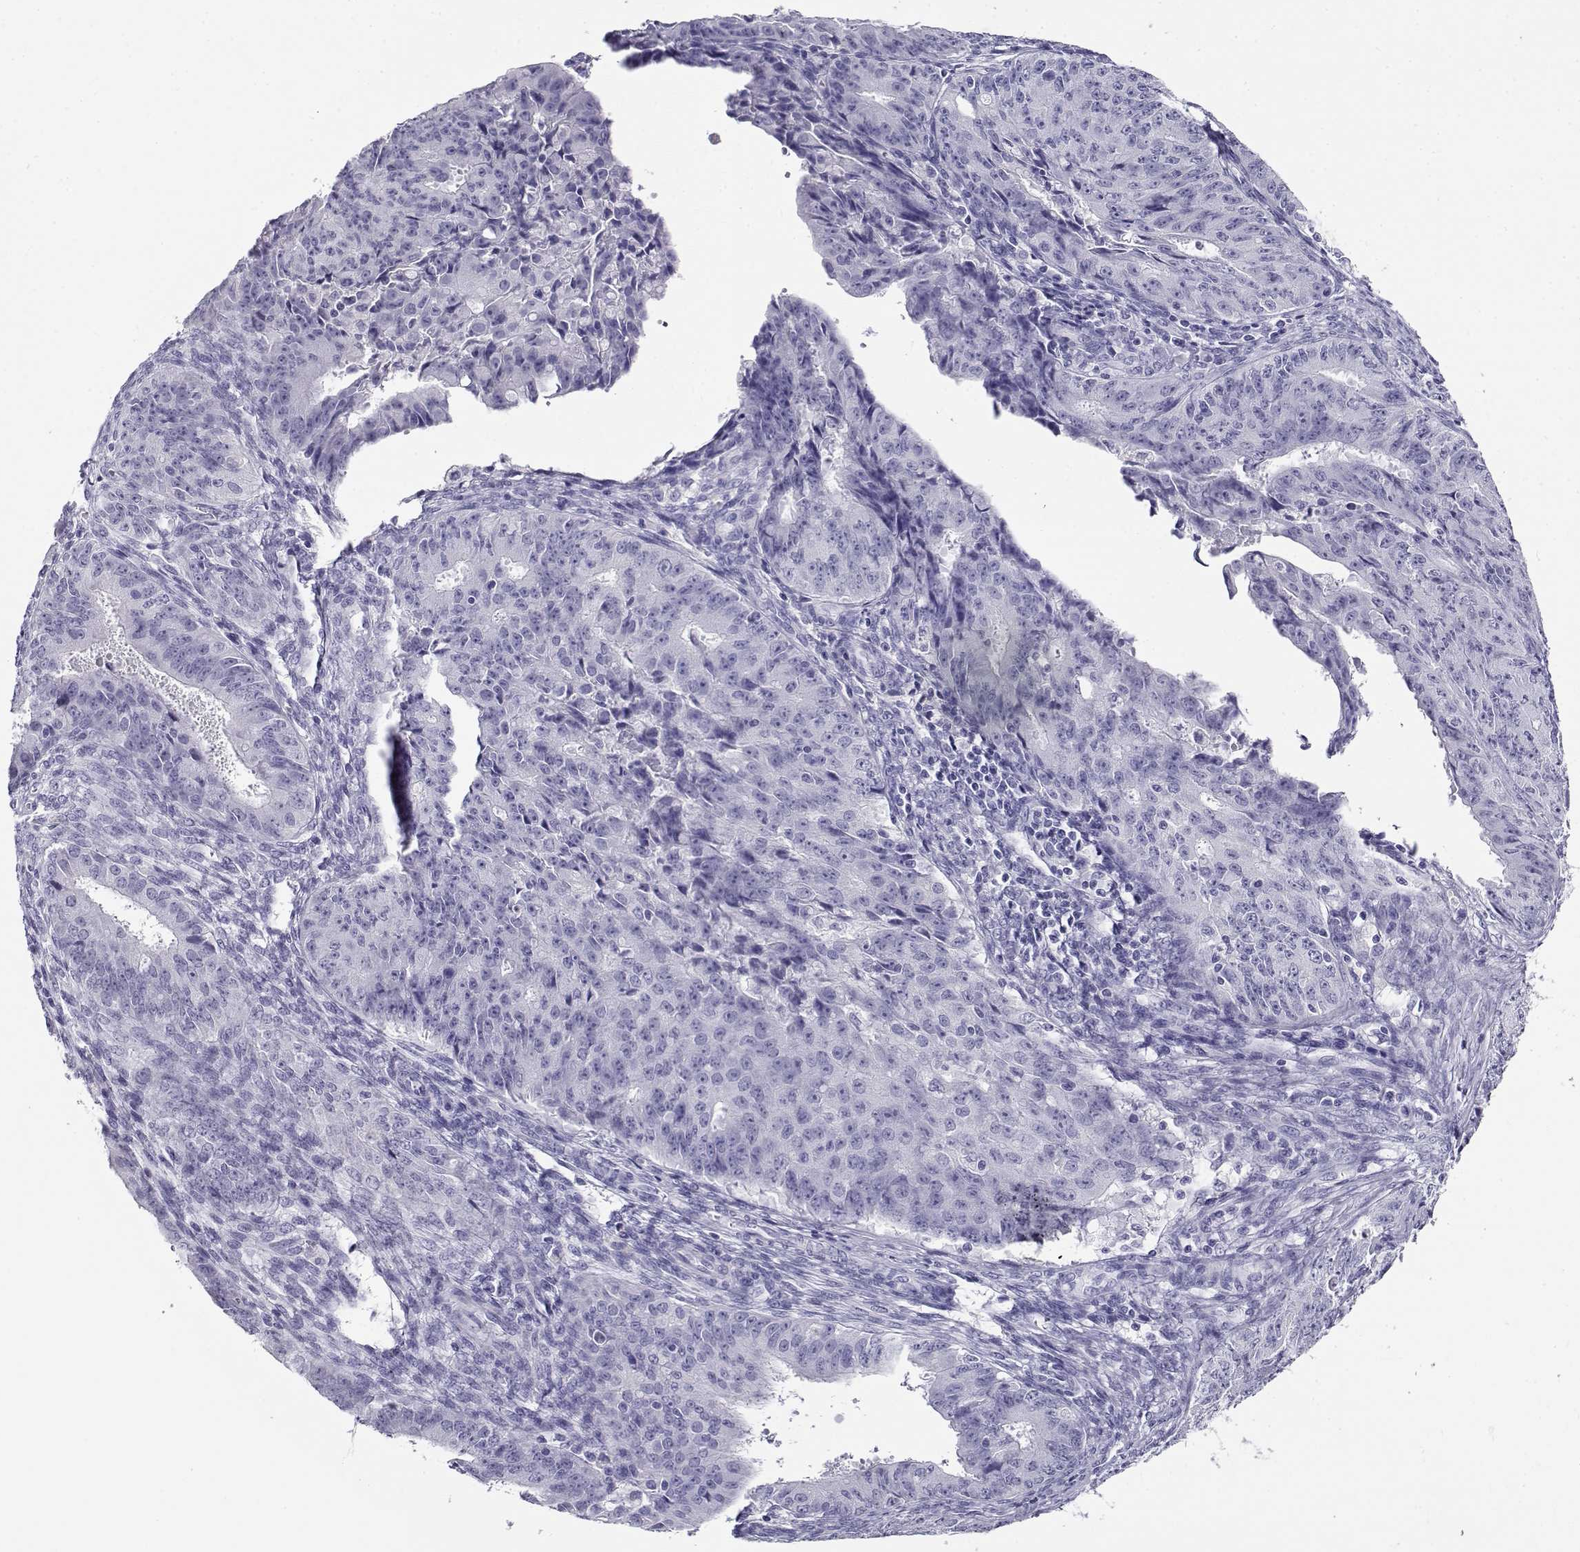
{"staining": {"intensity": "negative", "quantity": "none", "location": "none"}, "tissue": "ovarian cancer", "cell_type": "Tumor cells", "image_type": "cancer", "snomed": [{"axis": "morphology", "description": "Carcinoma, endometroid"}, {"axis": "topography", "description": "Ovary"}], "caption": "A photomicrograph of human ovarian cancer is negative for staining in tumor cells.", "gene": "CABS1", "patient": {"sex": "female", "age": 42}}